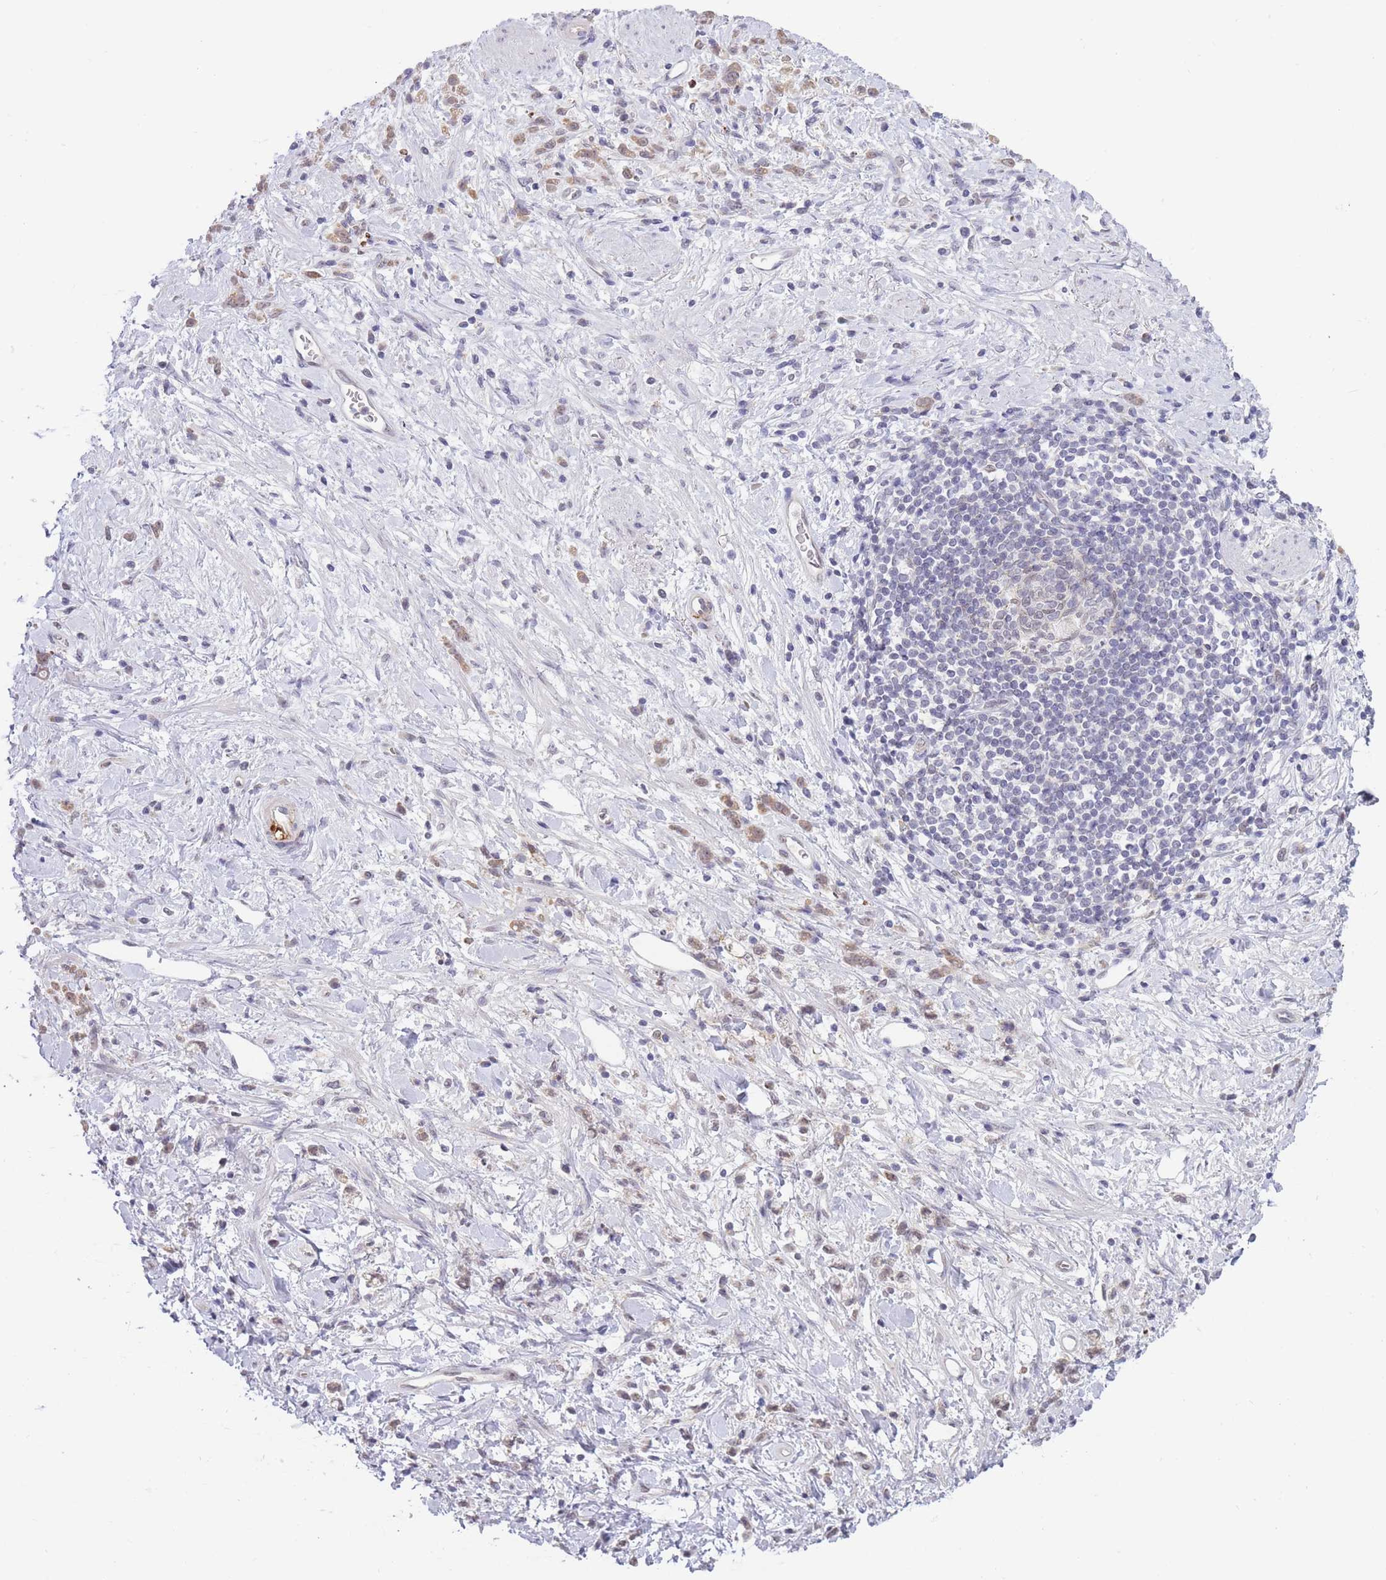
{"staining": {"intensity": "weak", "quantity": "25%-75%", "location": "cytoplasmic/membranous"}, "tissue": "stomach cancer", "cell_type": "Tumor cells", "image_type": "cancer", "snomed": [{"axis": "morphology", "description": "Adenocarcinoma, NOS"}, {"axis": "topography", "description": "Stomach"}], "caption": "Protein staining exhibits weak cytoplasmic/membranous positivity in about 25%-75% of tumor cells in adenocarcinoma (stomach).", "gene": "GOLGA6L25", "patient": {"sex": "female", "age": 60}}